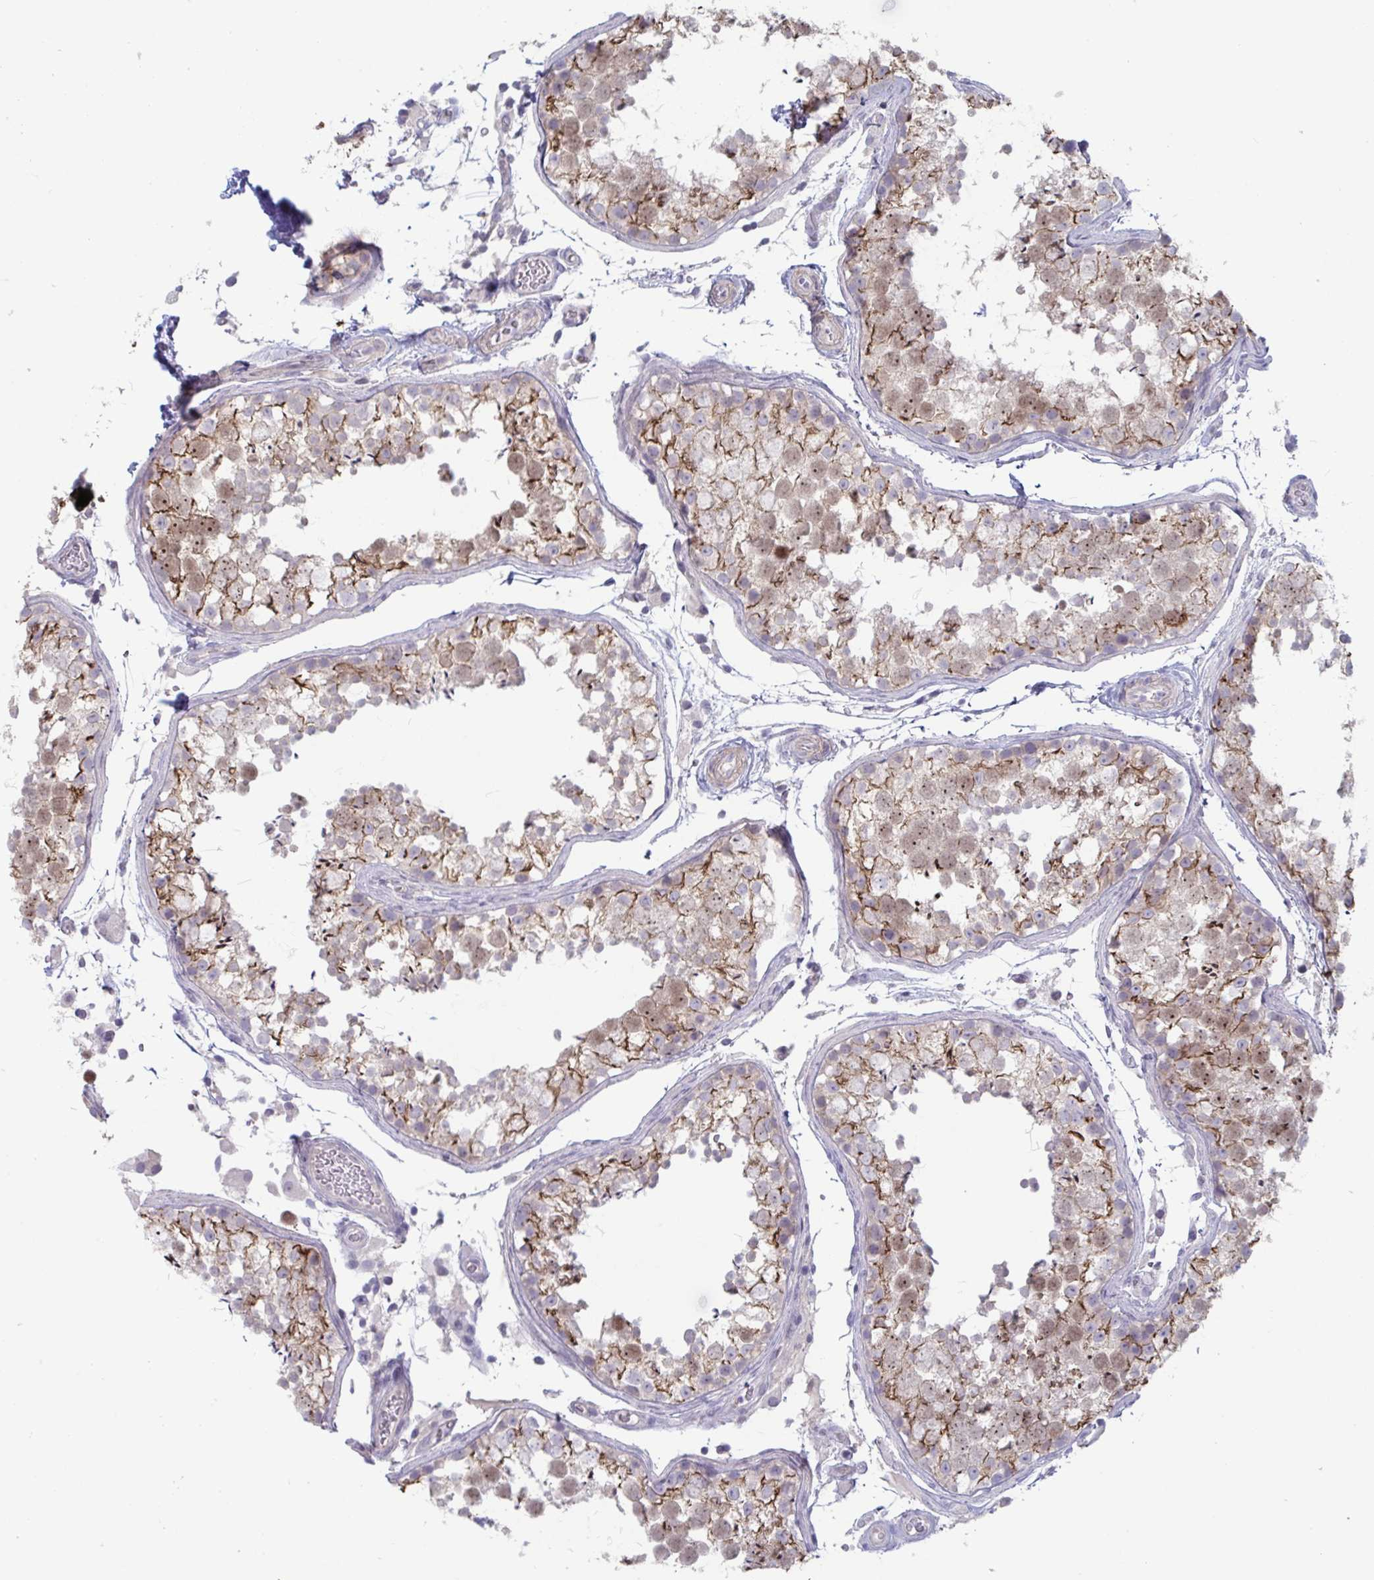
{"staining": {"intensity": "moderate", "quantity": ">75%", "location": "cytoplasmic/membranous,nuclear"}, "tissue": "testis", "cell_type": "Cells in seminiferous ducts", "image_type": "normal", "snomed": [{"axis": "morphology", "description": "Normal tissue, NOS"}, {"axis": "topography", "description": "Testis"}], "caption": "This micrograph displays immunohistochemistry (IHC) staining of benign human testis, with medium moderate cytoplasmic/membranous,nuclear expression in approximately >75% of cells in seminiferous ducts.", "gene": "STK26", "patient": {"sex": "male", "age": 29}}